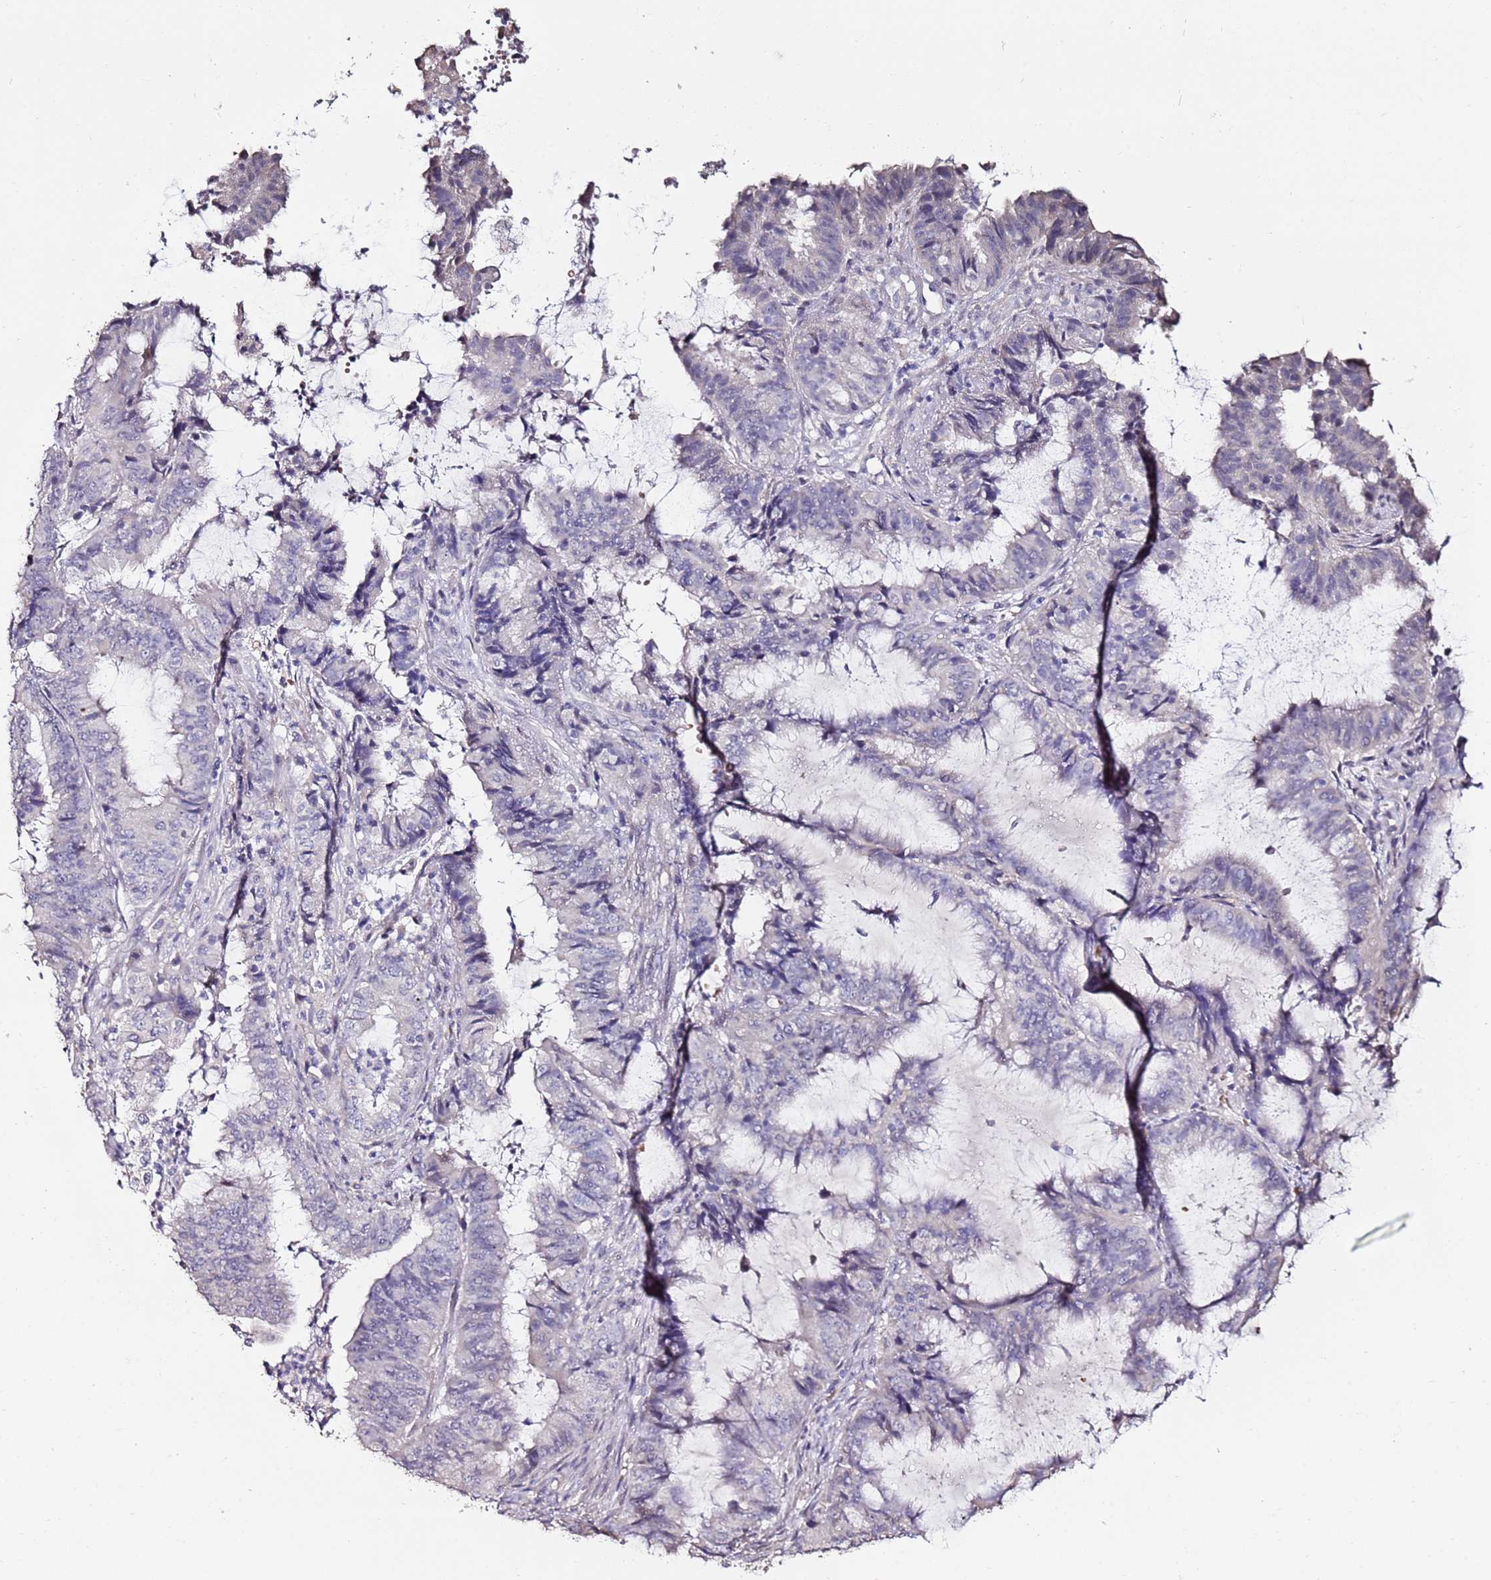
{"staining": {"intensity": "negative", "quantity": "none", "location": "none"}, "tissue": "endometrial cancer", "cell_type": "Tumor cells", "image_type": "cancer", "snomed": [{"axis": "morphology", "description": "Adenocarcinoma, NOS"}, {"axis": "topography", "description": "Endometrium"}], "caption": "Image shows no protein expression in tumor cells of endometrial cancer (adenocarcinoma) tissue.", "gene": "C3orf80", "patient": {"sex": "female", "age": 51}}